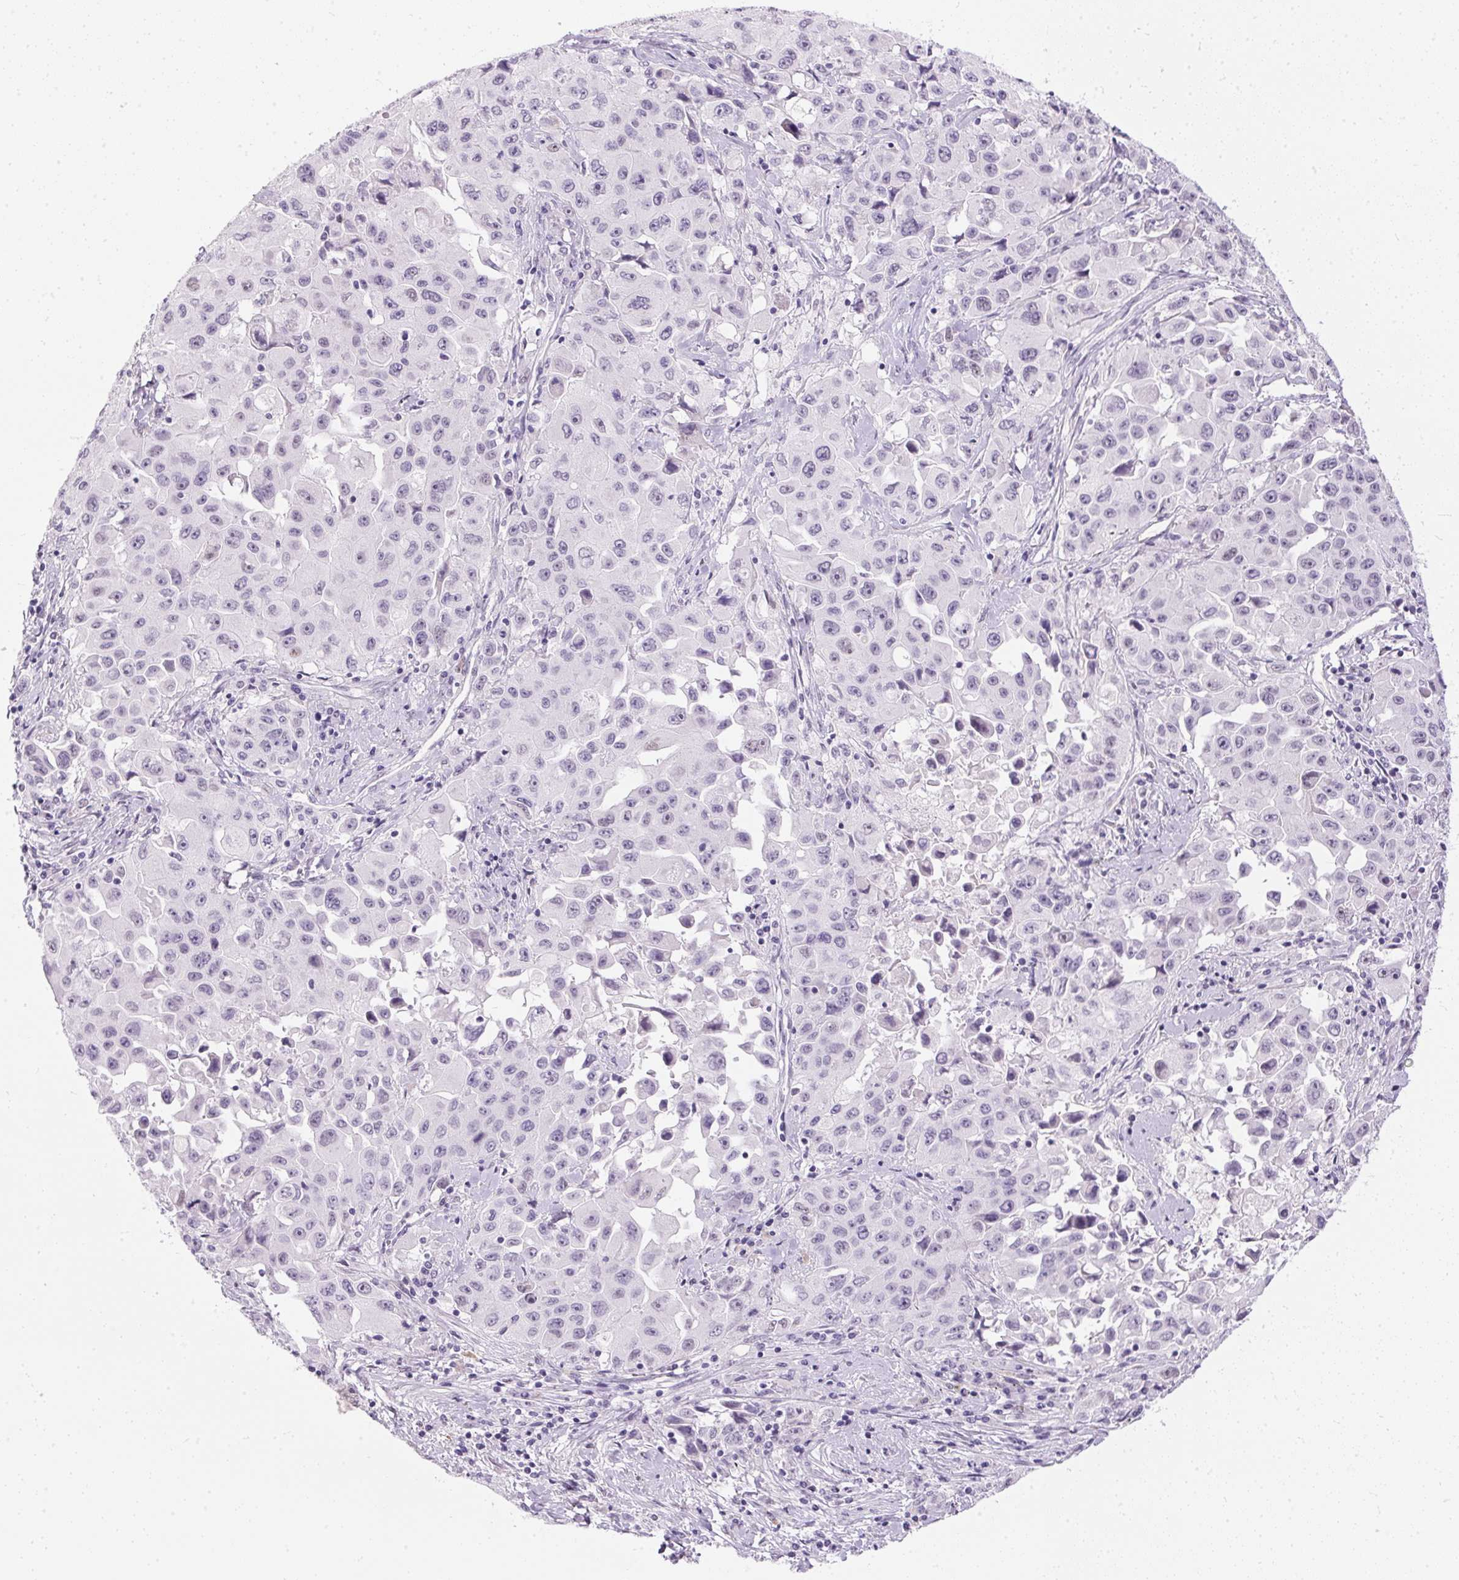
{"staining": {"intensity": "negative", "quantity": "none", "location": "none"}, "tissue": "lung cancer", "cell_type": "Tumor cells", "image_type": "cancer", "snomed": [{"axis": "morphology", "description": "Squamous cell carcinoma, NOS"}, {"axis": "topography", "description": "Lung"}], "caption": "This photomicrograph is of lung cancer (squamous cell carcinoma) stained with immunohistochemistry to label a protein in brown with the nuclei are counter-stained blue. There is no staining in tumor cells.", "gene": "GBP6", "patient": {"sex": "male", "age": 63}}